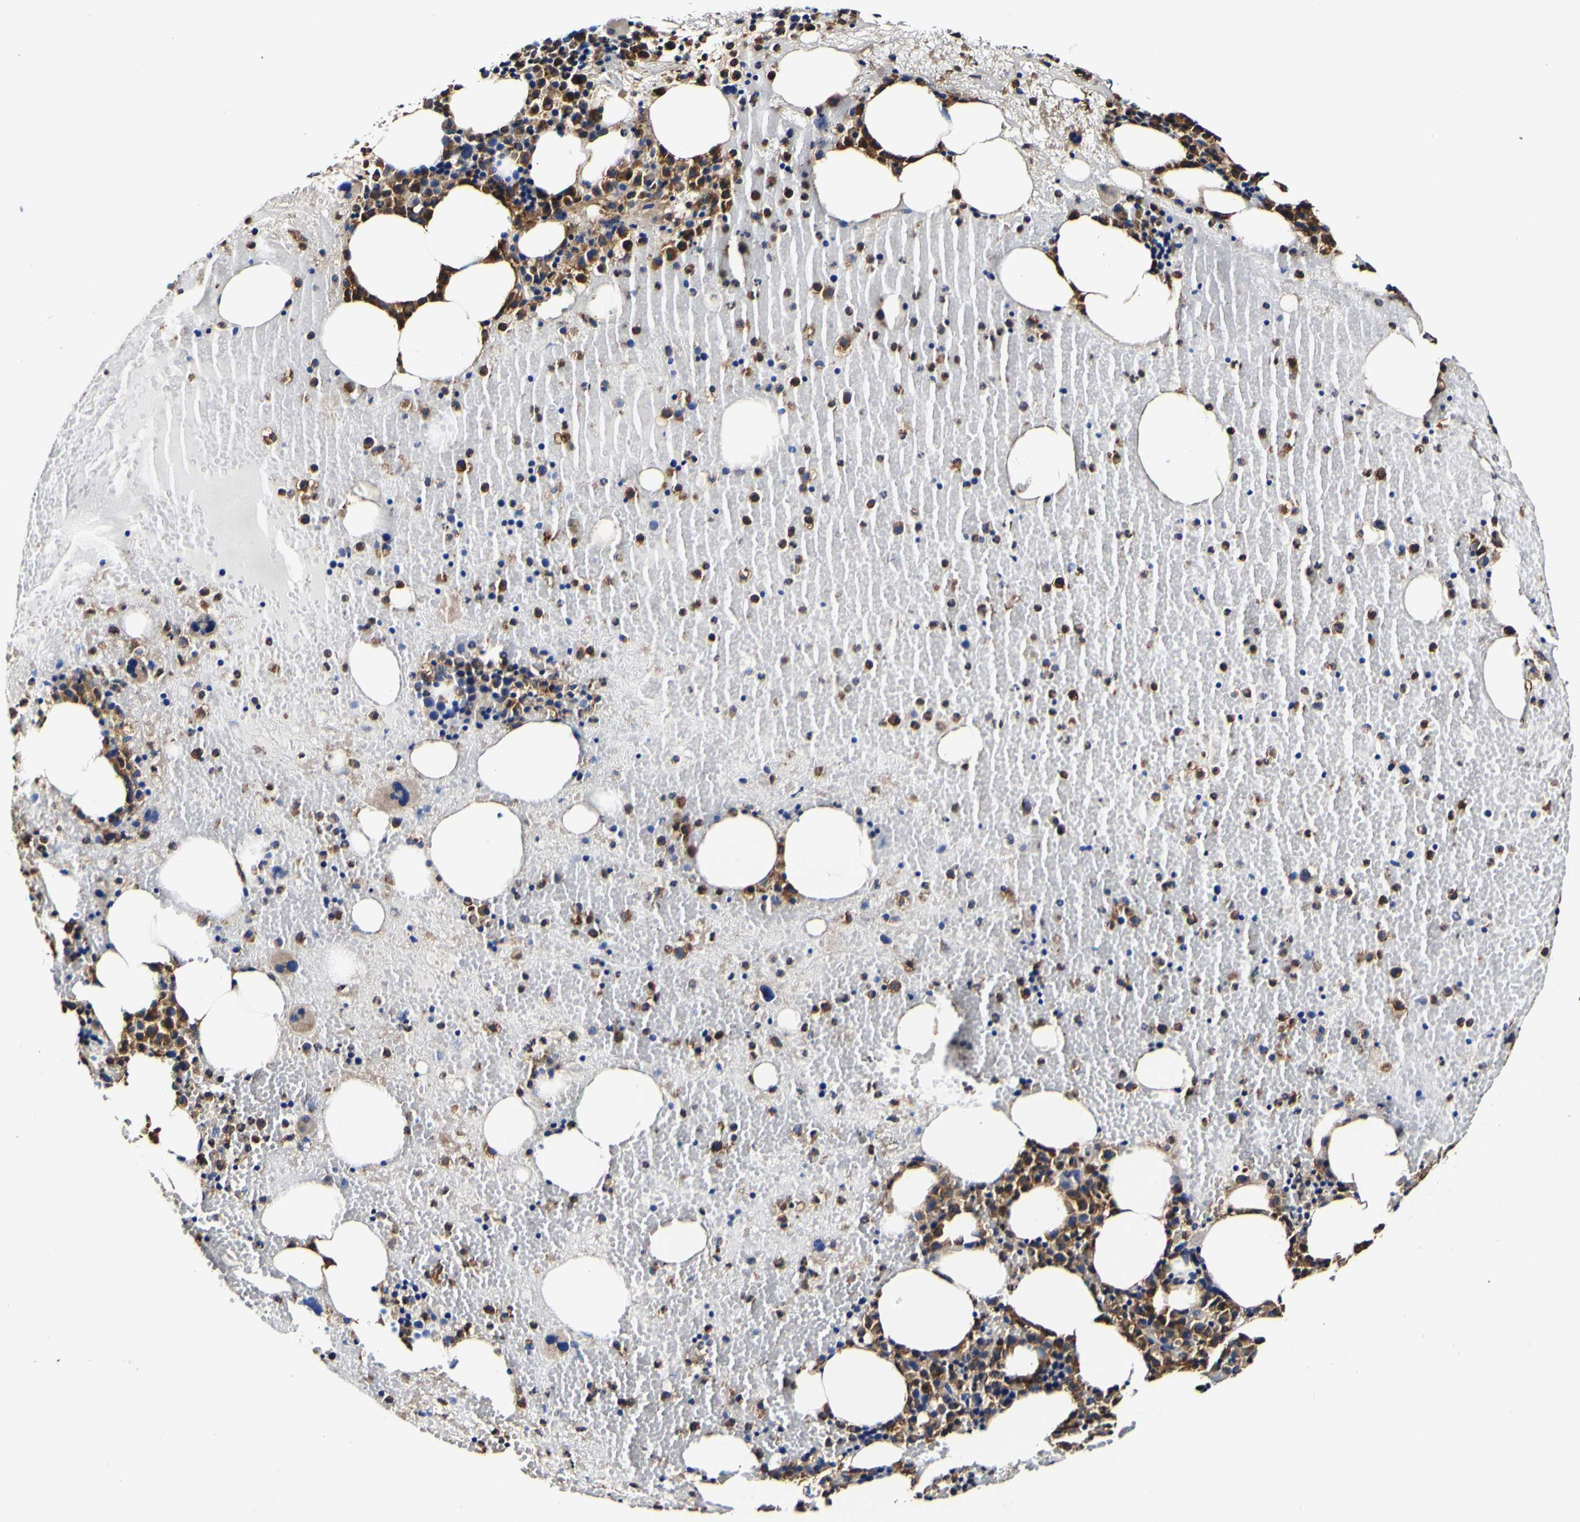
{"staining": {"intensity": "strong", "quantity": "<25%", "location": "cytoplasmic/membranous"}, "tissue": "bone marrow", "cell_type": "Hematopoietic cells", "image_type": "normal", "snomed": [{"axis": "morphology", "description": "Normal tissue, NOS"}, {"axis": "morphology", "description": "Inflammation, NOS"}, {"axis": "topography", "description": "Bone marrow"}], "caption": "An image showing strong cytoplasmic/membranous expression in approximately <25% of hematopoietic cells in unremarkable bone marrow, as visualized by brown immunohistochemical staining.", "gene": "P4HB", "patient": {"sex": "male", "age": 43}}